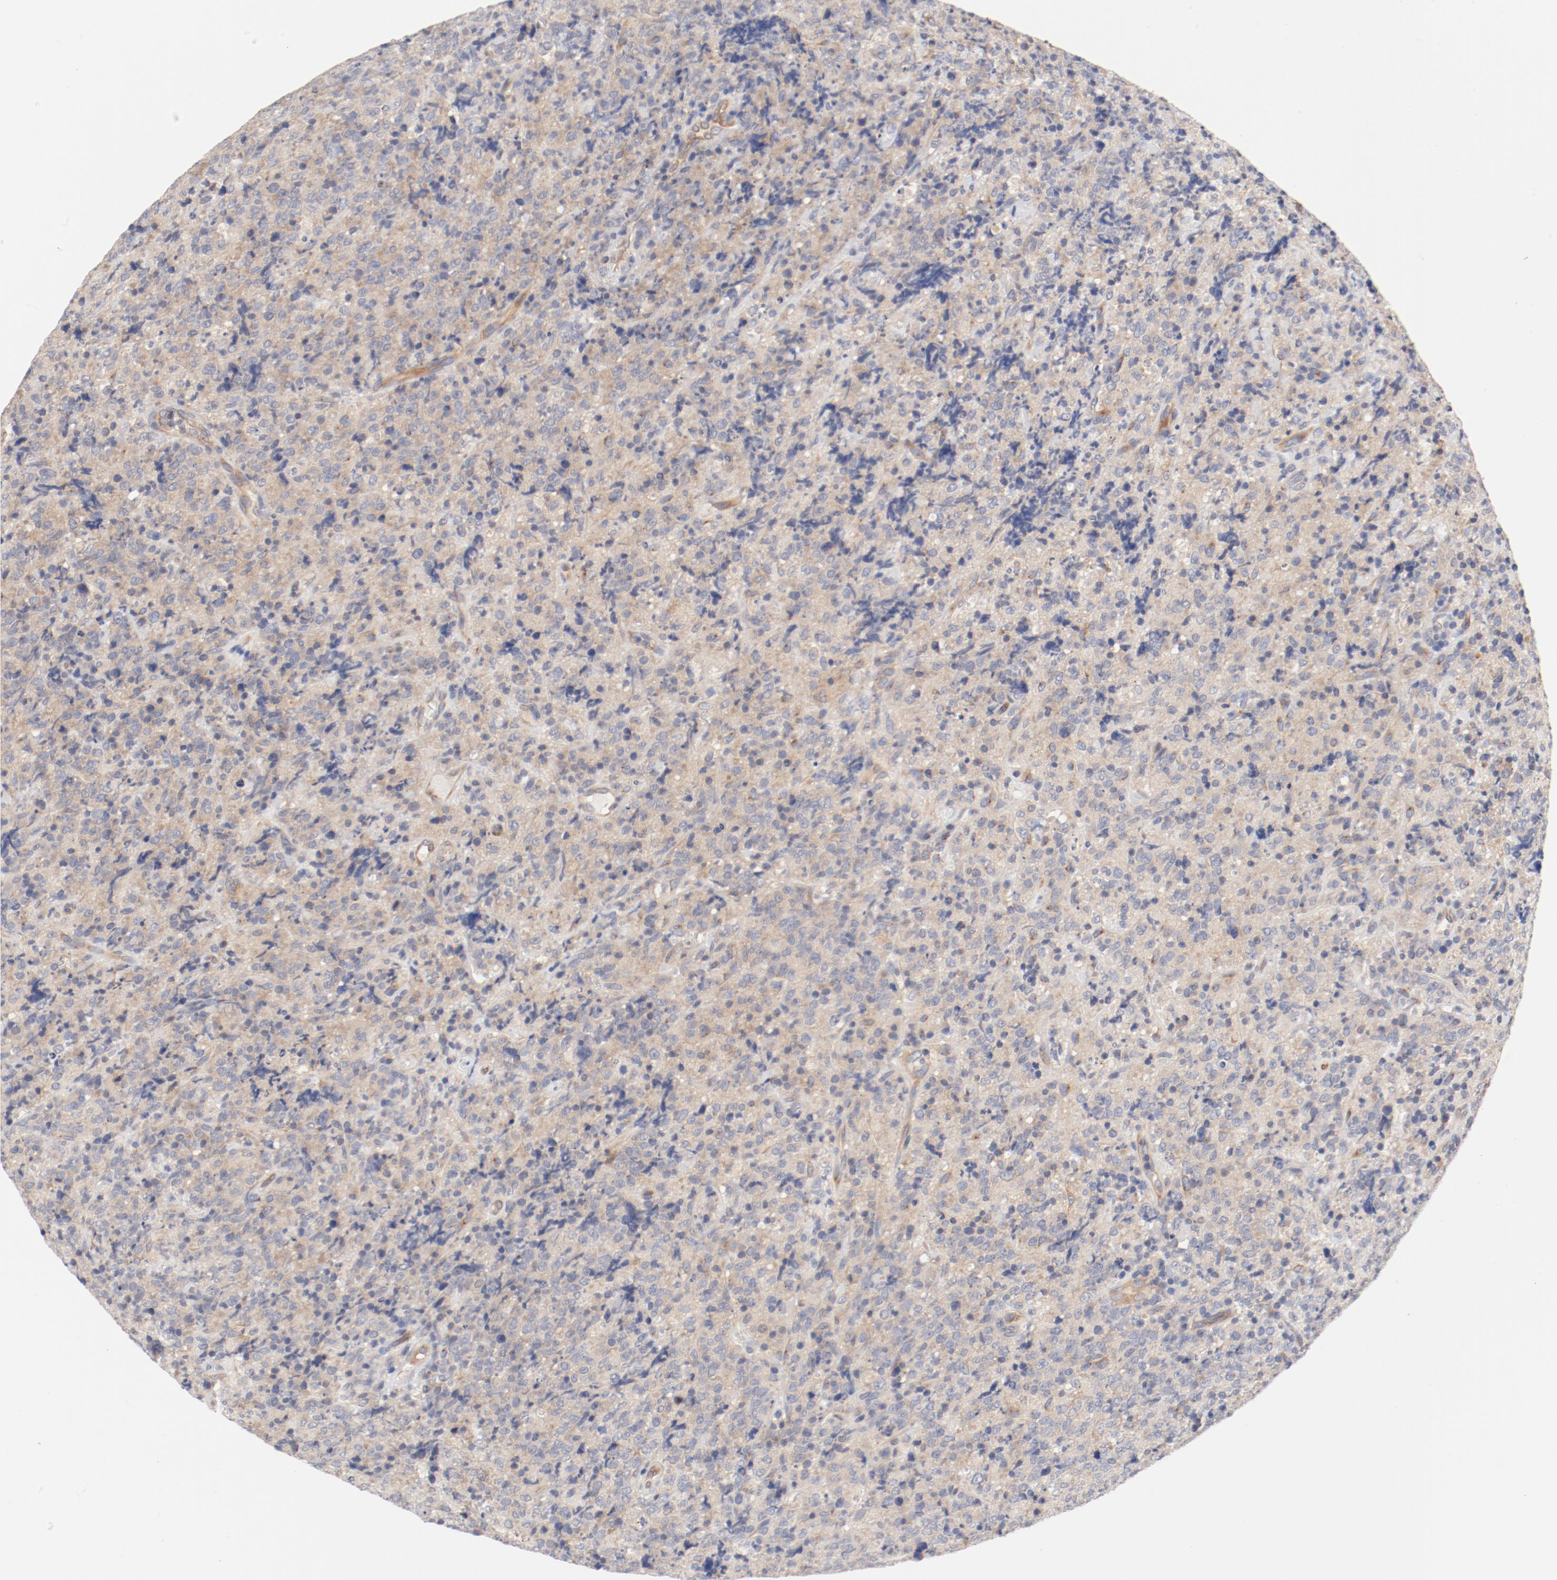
{"staining": {"intensity": "negative", "quantity": "none", "location": "none"}, "tissue": "lymphoma", "cell_type": "Tumor cells", "image_type": "cancer", "snomed": [{"axis": "morphology", "description": "Malignant lymphoma, non-Hodgkin's type, High grade"}, {"axis": "topography", "description": "Tonsil"}], "caption": "There is no significant positivity in tumor cells of malignant lymphoma, non-Hodgkin's type (high-grade).", "gene": "DYNC1H1", "patient": {"sex": "female", "age": 36}}